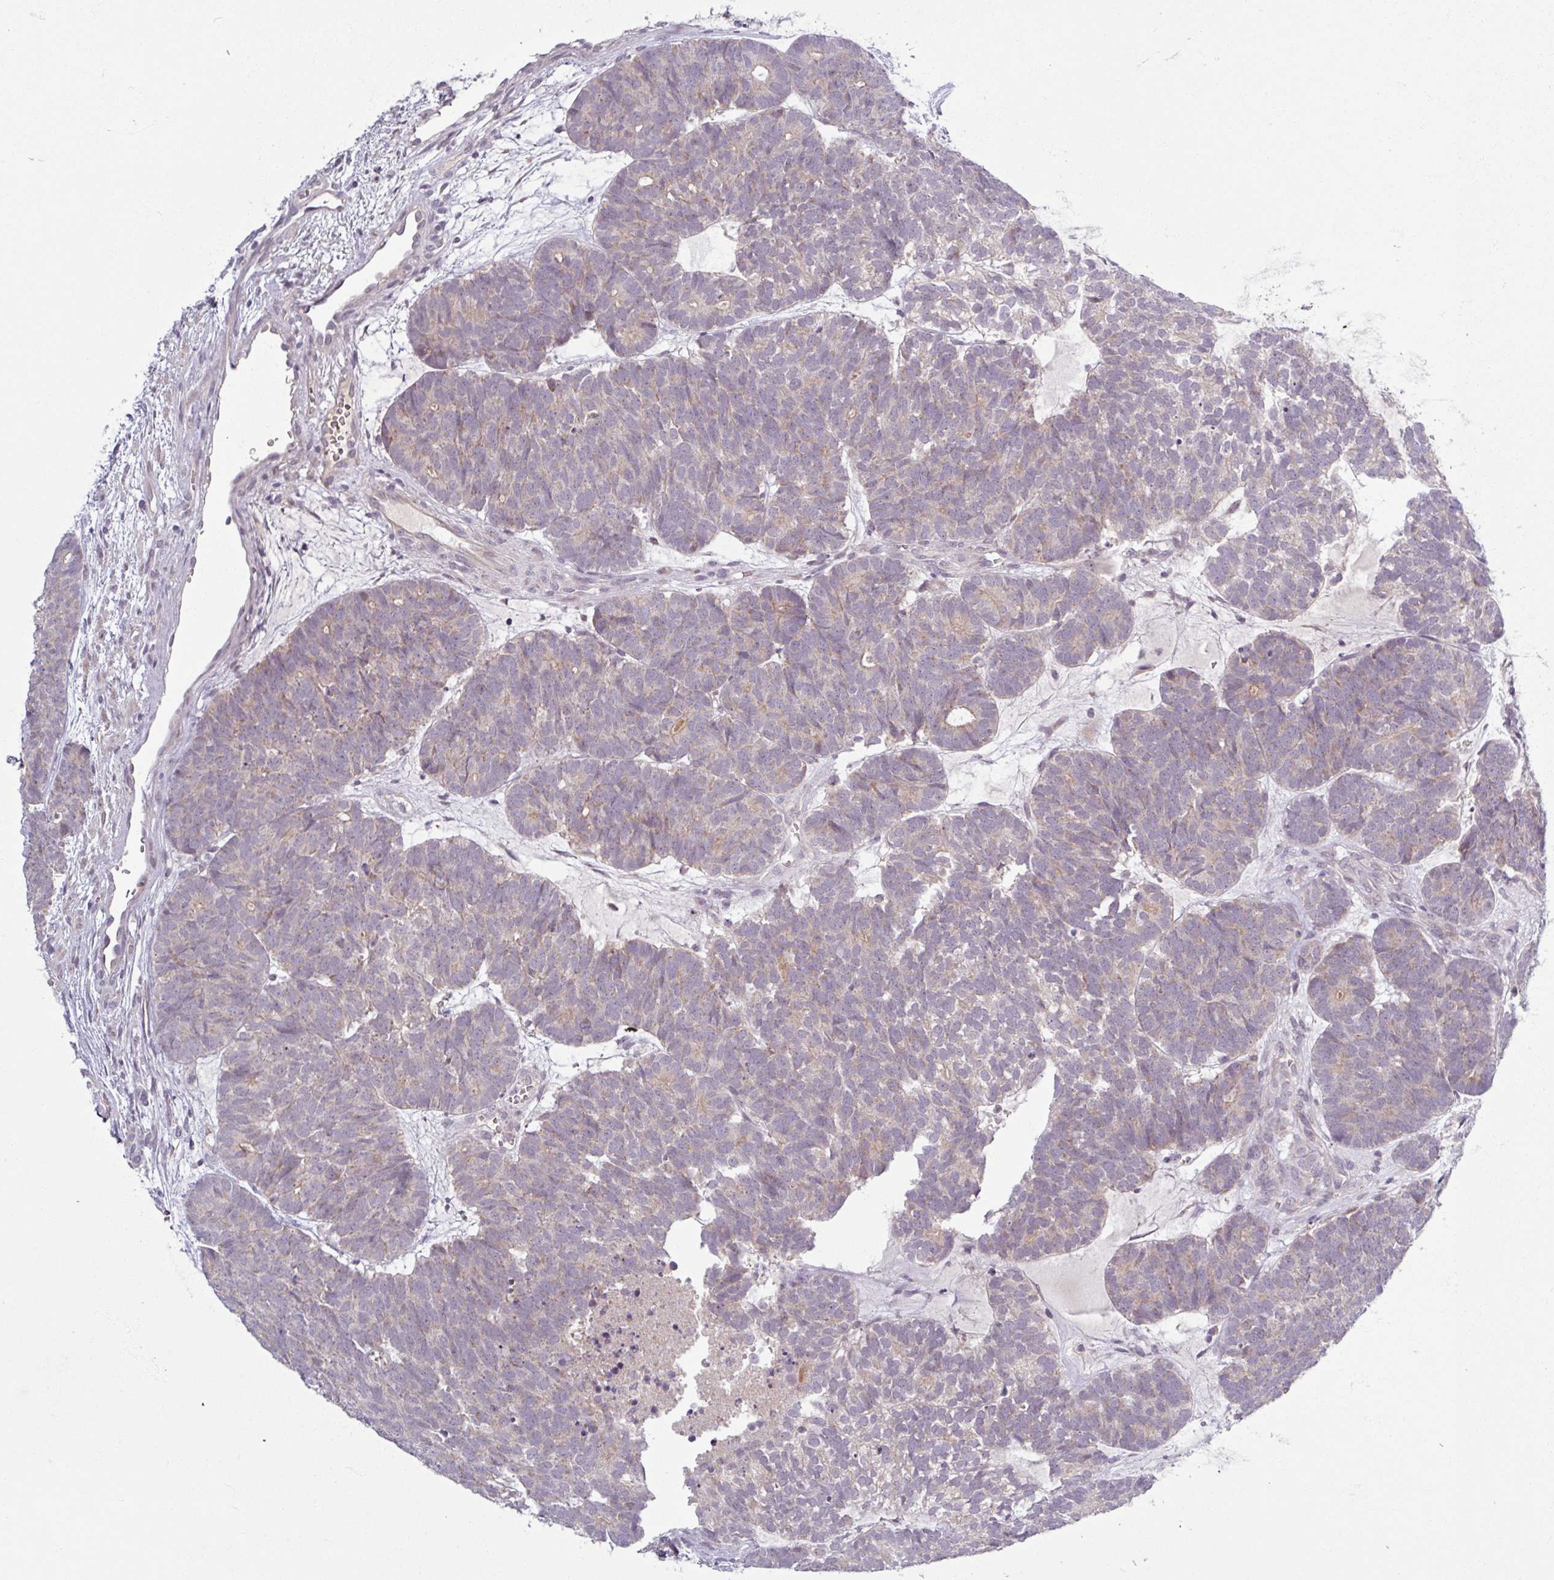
{"staining": {"intensity": "weak", "quantity": "<25%", "location": "cytoplasmic/membranous"}, "tissue": "head and neck cancer", "cell_type": "Tumor cells", "image_type": "cancer", "snomed": [{"axis": "morphology", "description": "Adenocarcinoma, NOS"}, {"axis": "topography", "description": "Head-Neck"}], "caption": "This is an IHC photomicrograph of human adenocarcinoma (head and neck). There is no staining in tumor cells.", "gene": "OGFOD3", "patient": {"sex": "female", "age": 81}}